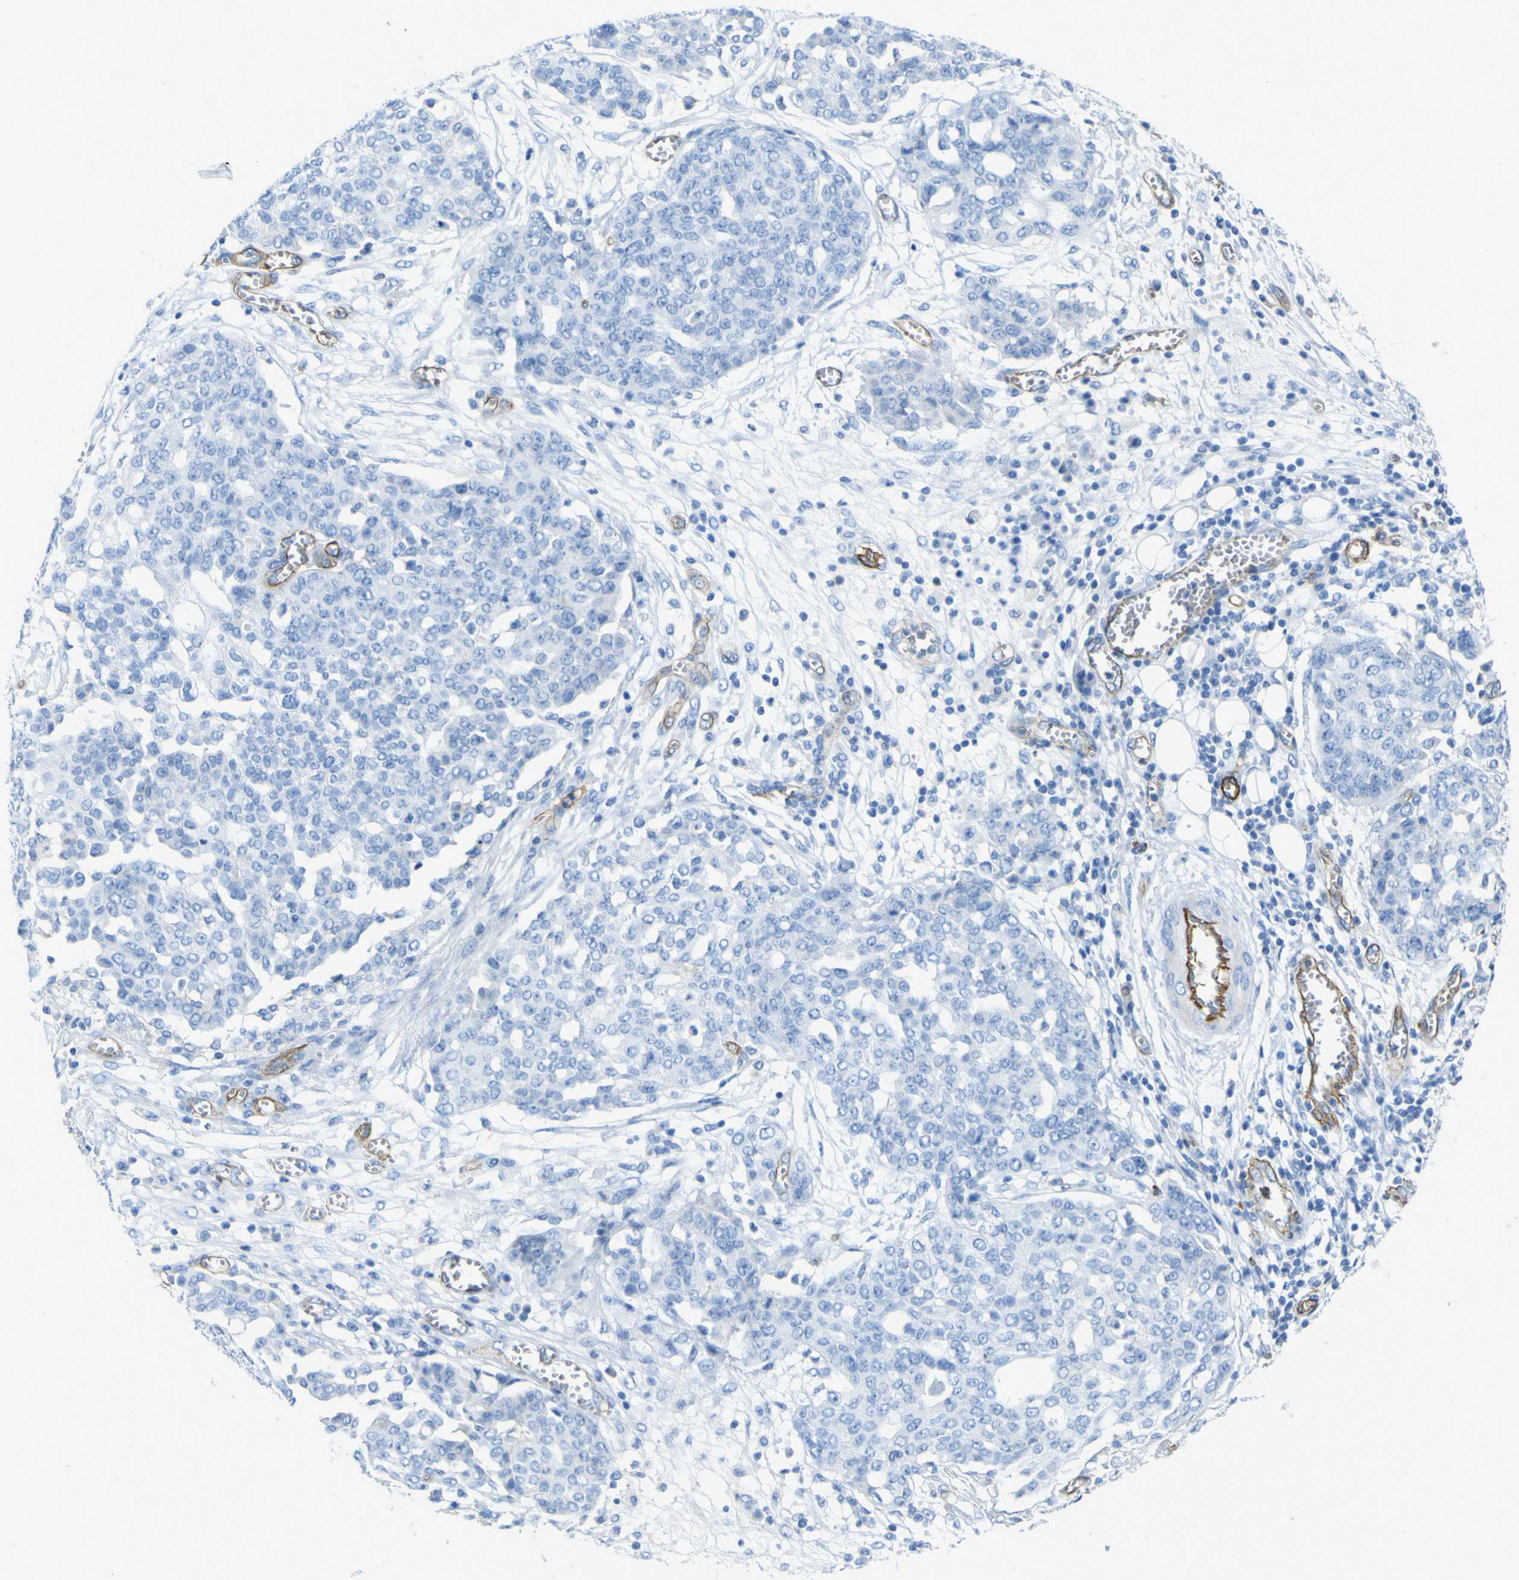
{"staining": {"intensity": "negative", "quantity": "none", "location": "none"}, "tissue": "ovarian cancer", "cell_type": "Tumor cells", "image_type": "cancer", "snomed": [{"axis": "morphology", "description": "Cystadenocarcinoma, serous, NOS"}, {"axis": "topography", "description": "Soft tissue"}, {"axis": "topography", "description": "Ovary"}], "caption": "Histopathology image shows no protein staining in tumor cells of ovarian serous cystadenocarcinoma tissue.", "gene": "CD93", "patient": {"sex": "female", "age": 57}}